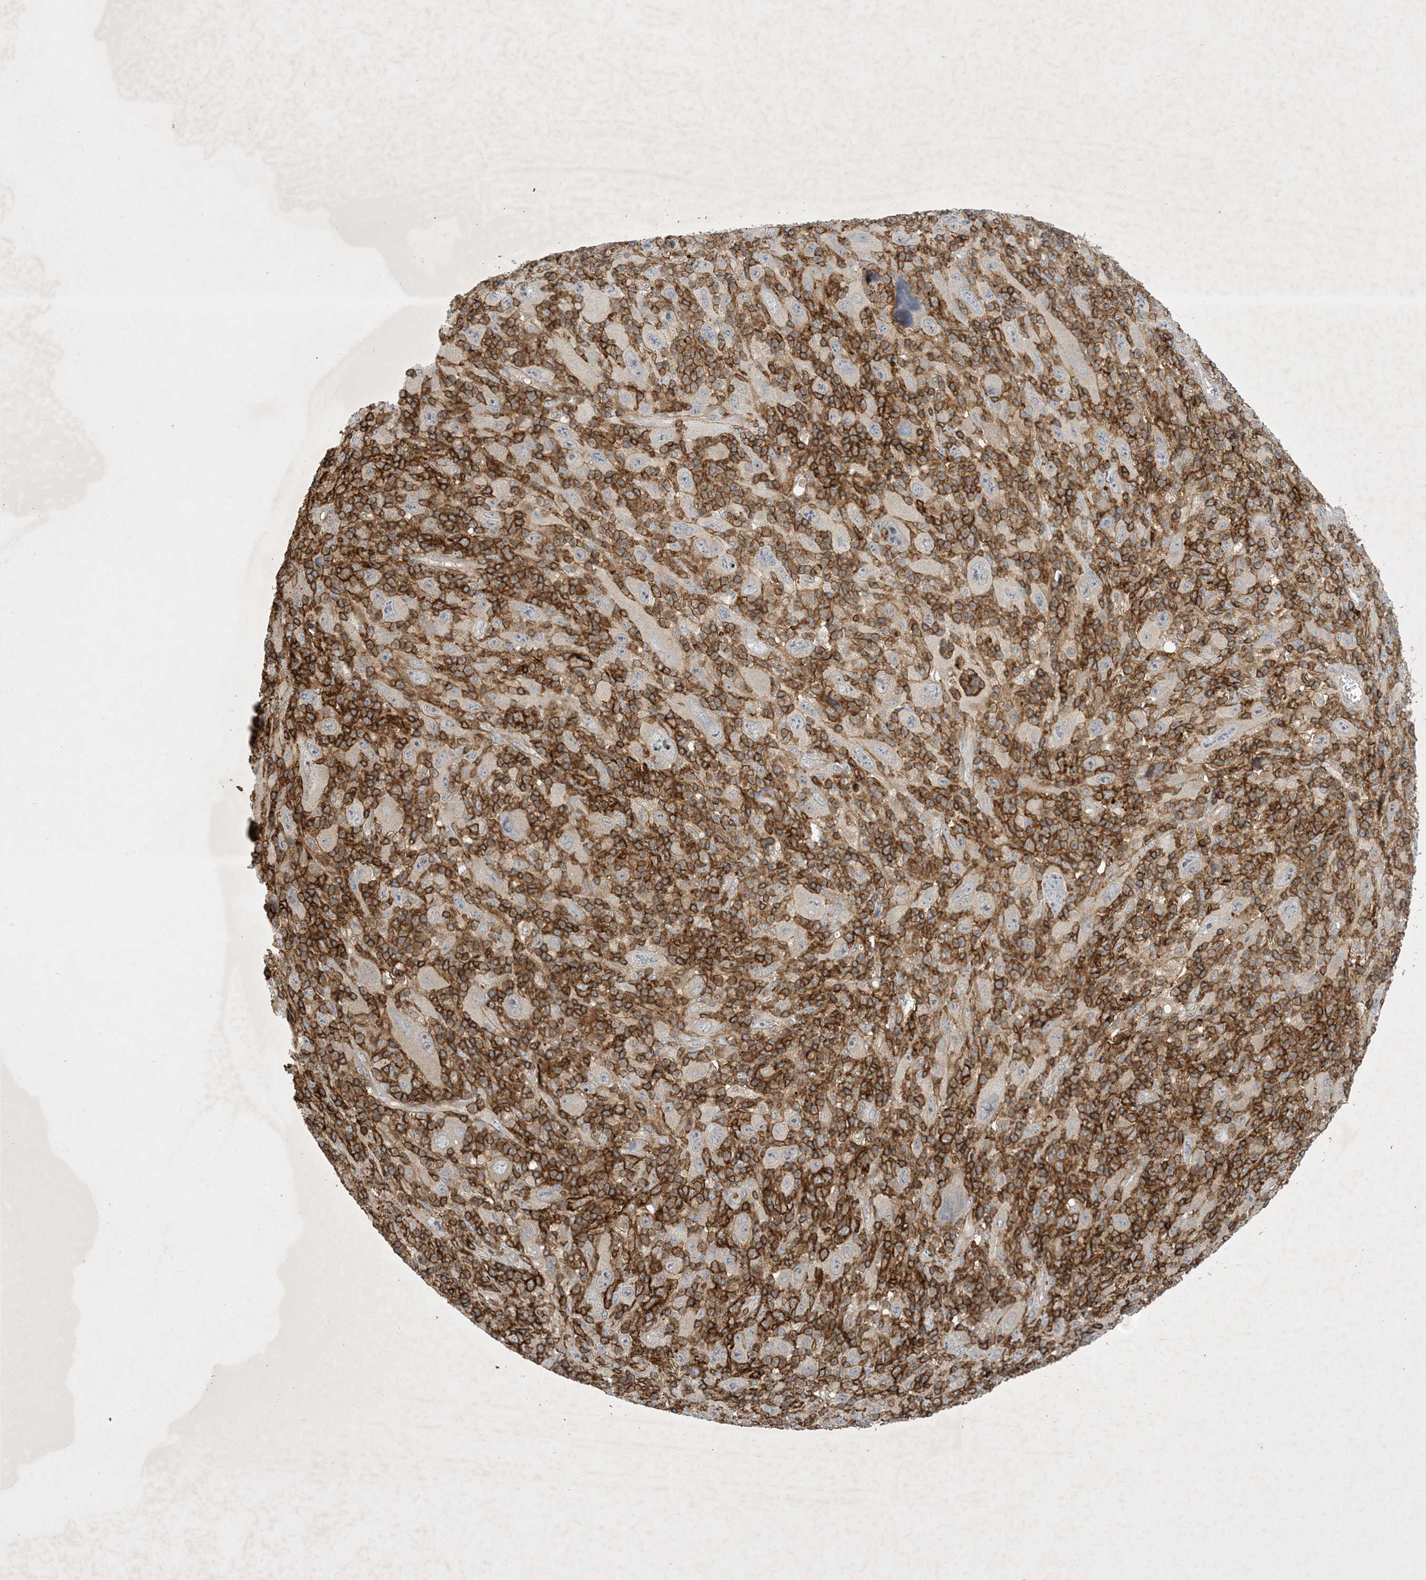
{"staining": {"intensity": "negative", "quantity": "none", "location": "none"}, "tissue": "melanoma", "cell_type": "Tumor cells", "image_type": "cancer", "snomed": [{"axis": "morphology", "description": "Malignant melanoma, Metastatic site"}, {"axis": "topography", "description": "Skin"}], "caption": "Micrograph shows no significant protein staining in tumor cells of malignant melanoma (metastatic site).", "gene": "AK9", "patient": {"sex": "female", "age": 56}}